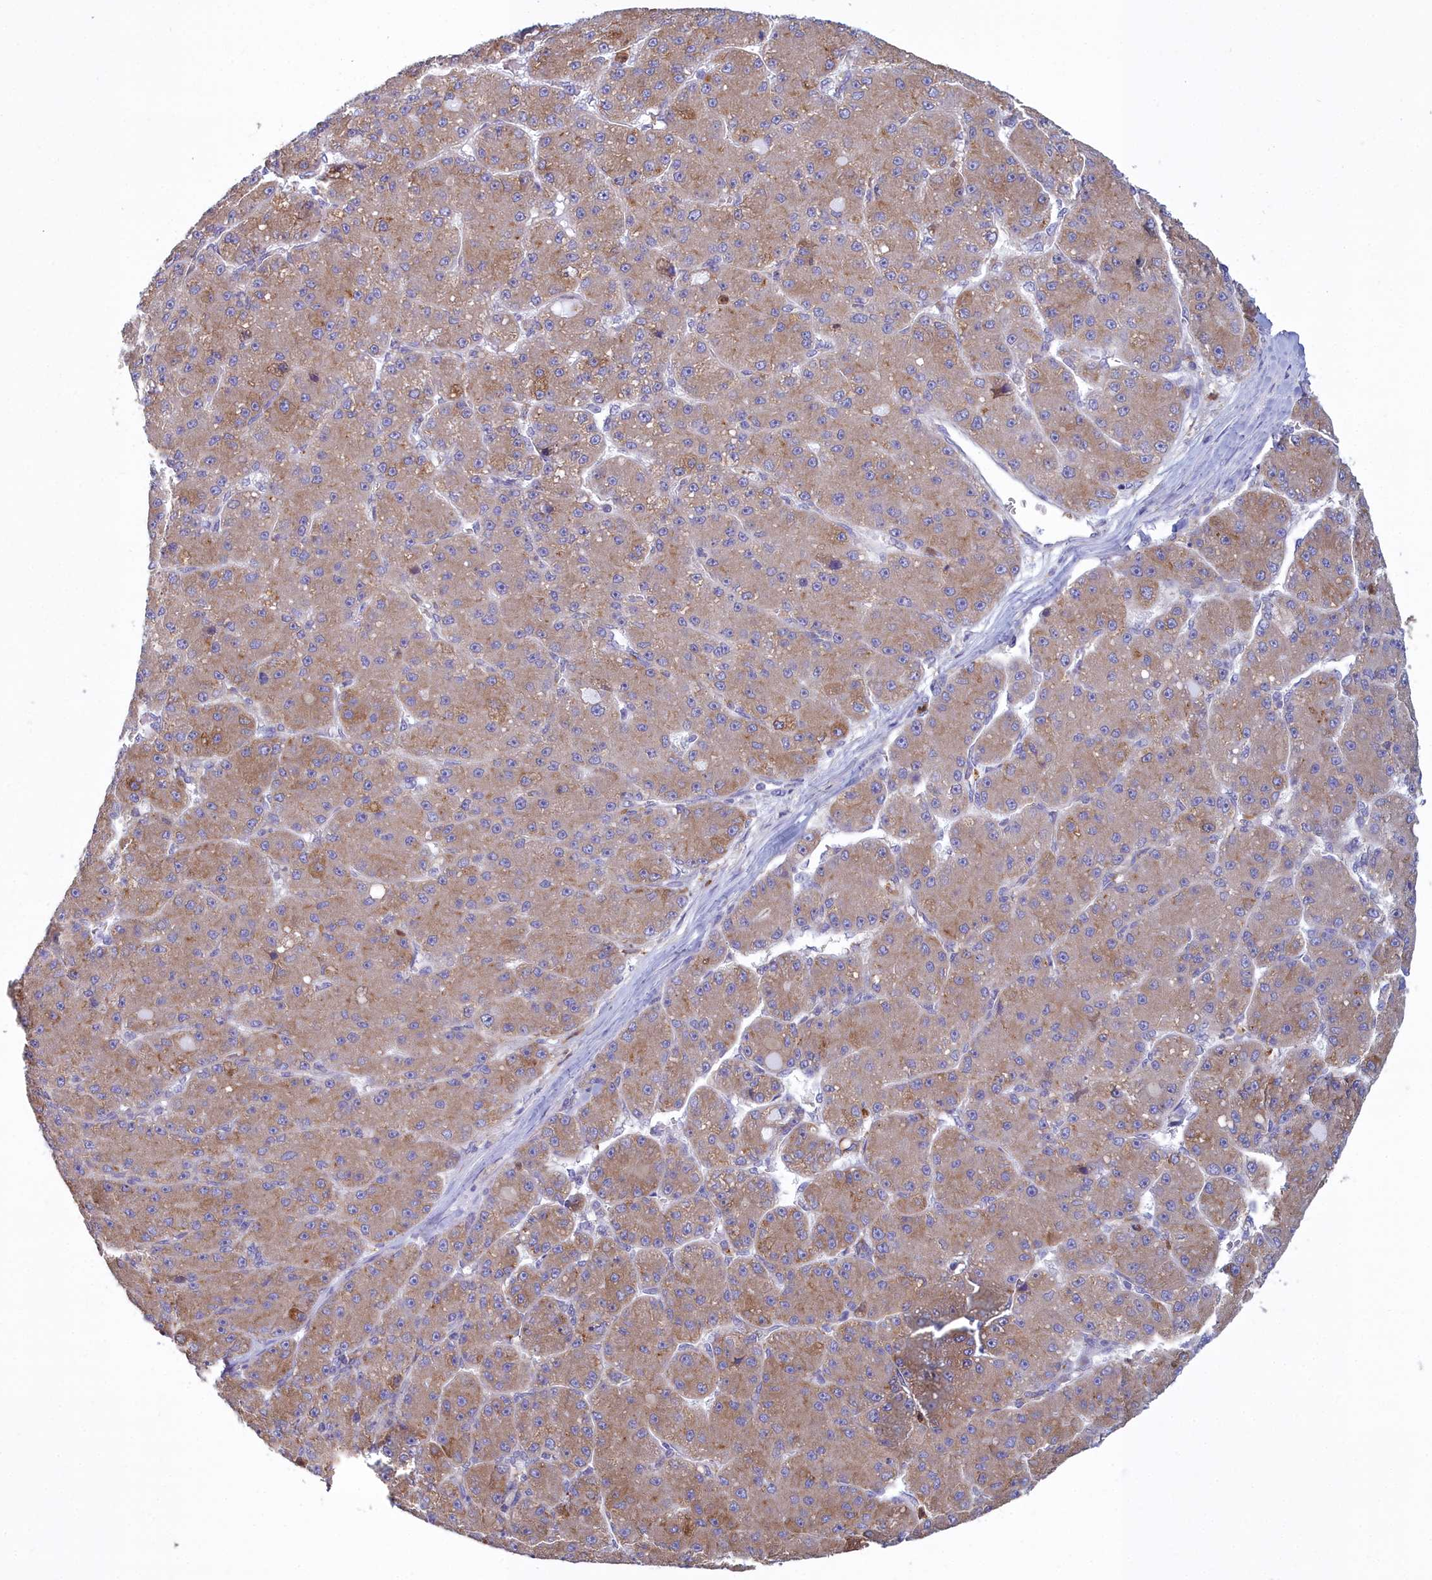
{"staining": {"intensity": "moderate", "quantity": ">75%", "location": "cytoplasmic/membranous"}, "tissue": "liver cancer", "cell_type": "Tumor cells", "image_type": "cancer", "snomed": [{"axis": "morphology", "description": "Carcinoma, Hepatocellular, NOS"}, {"axis": "topography", "description": "Liver"}], "caption": "Human hepatocellular carcinoma (liver) stained with a protein marker demonstrates moderate staining in tumor cells.", "gene": "HM13", "patient": {"sex": "male", "age": 67}}